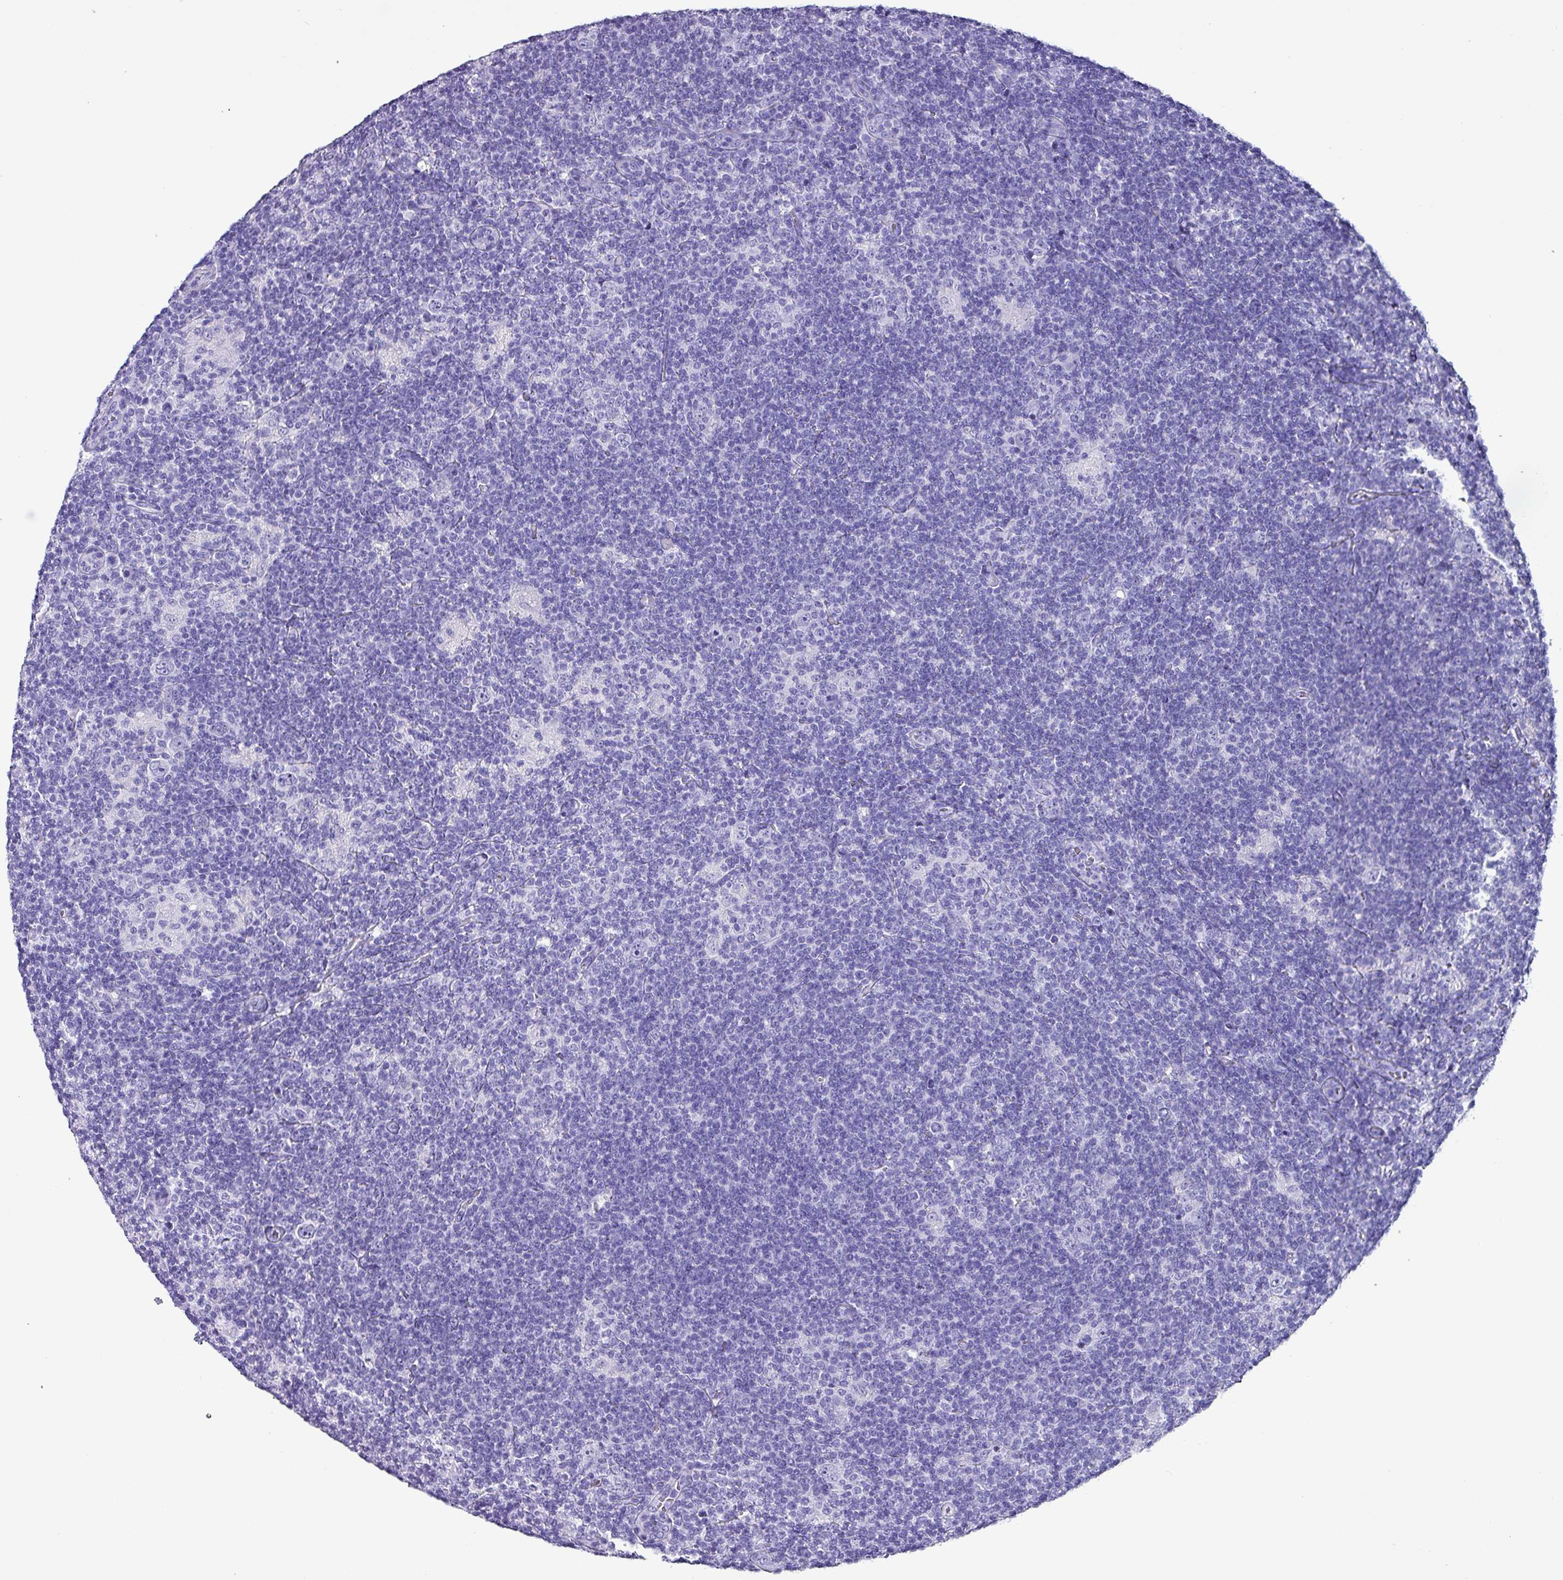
{"staining": {"intensity": "negative", "quantity": "none", "location": "none"}, "tissue": "lymphoma", "cell_type": "Tumor cells", "image_type": "cancer", "snomed": [{"axis": "morphology", "description": "Hodgkin's disease, NOS"}, {"axis": "topography", "description": "Lymph node"}], "caption": "There is no significant positivity in tumor cells of Hodgkin's disease.", "gene": "KRT6C", "patient": {"sex": "female", "age": 57}}